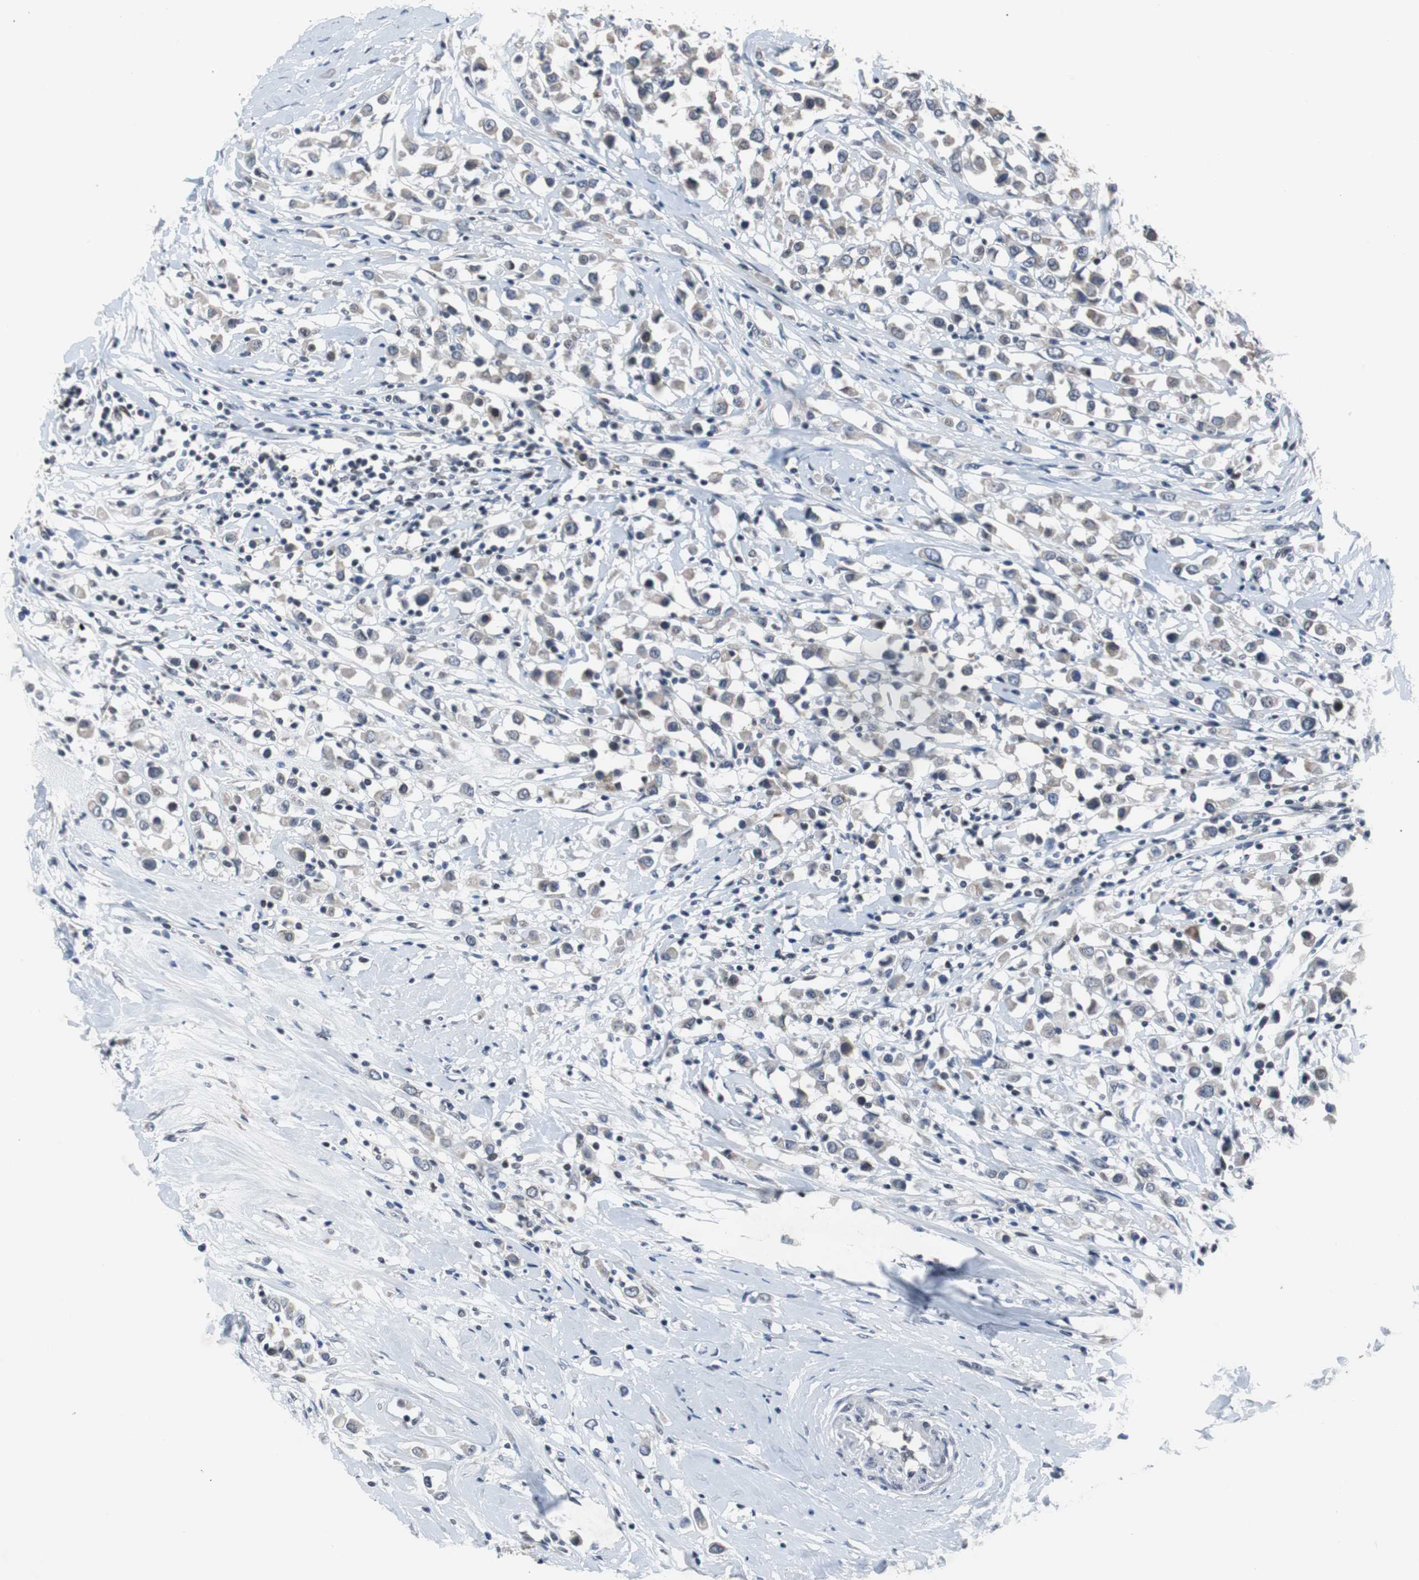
{"staining": {"intensity": "weak", "quantity": "<25%", "location": "cytoplasmic/membranous"}, "tissue": "breast cancer", "cell_type": "Tumor cells", "image_type": "cancer", "snomed": [{"axis": "morphology", "description": "Duct carcinoma"}, {"axis": "topography", "description": "Breast"}], "caption": "This image is of invasive ductal carcinoma (breast) stained with immunohistochemistry to label a protein in brown with the nuclei are counter-stained blue. There is no expression in tumor cells.", "gene": "TP63", "patient": {"sex": "female", "age": 61}}